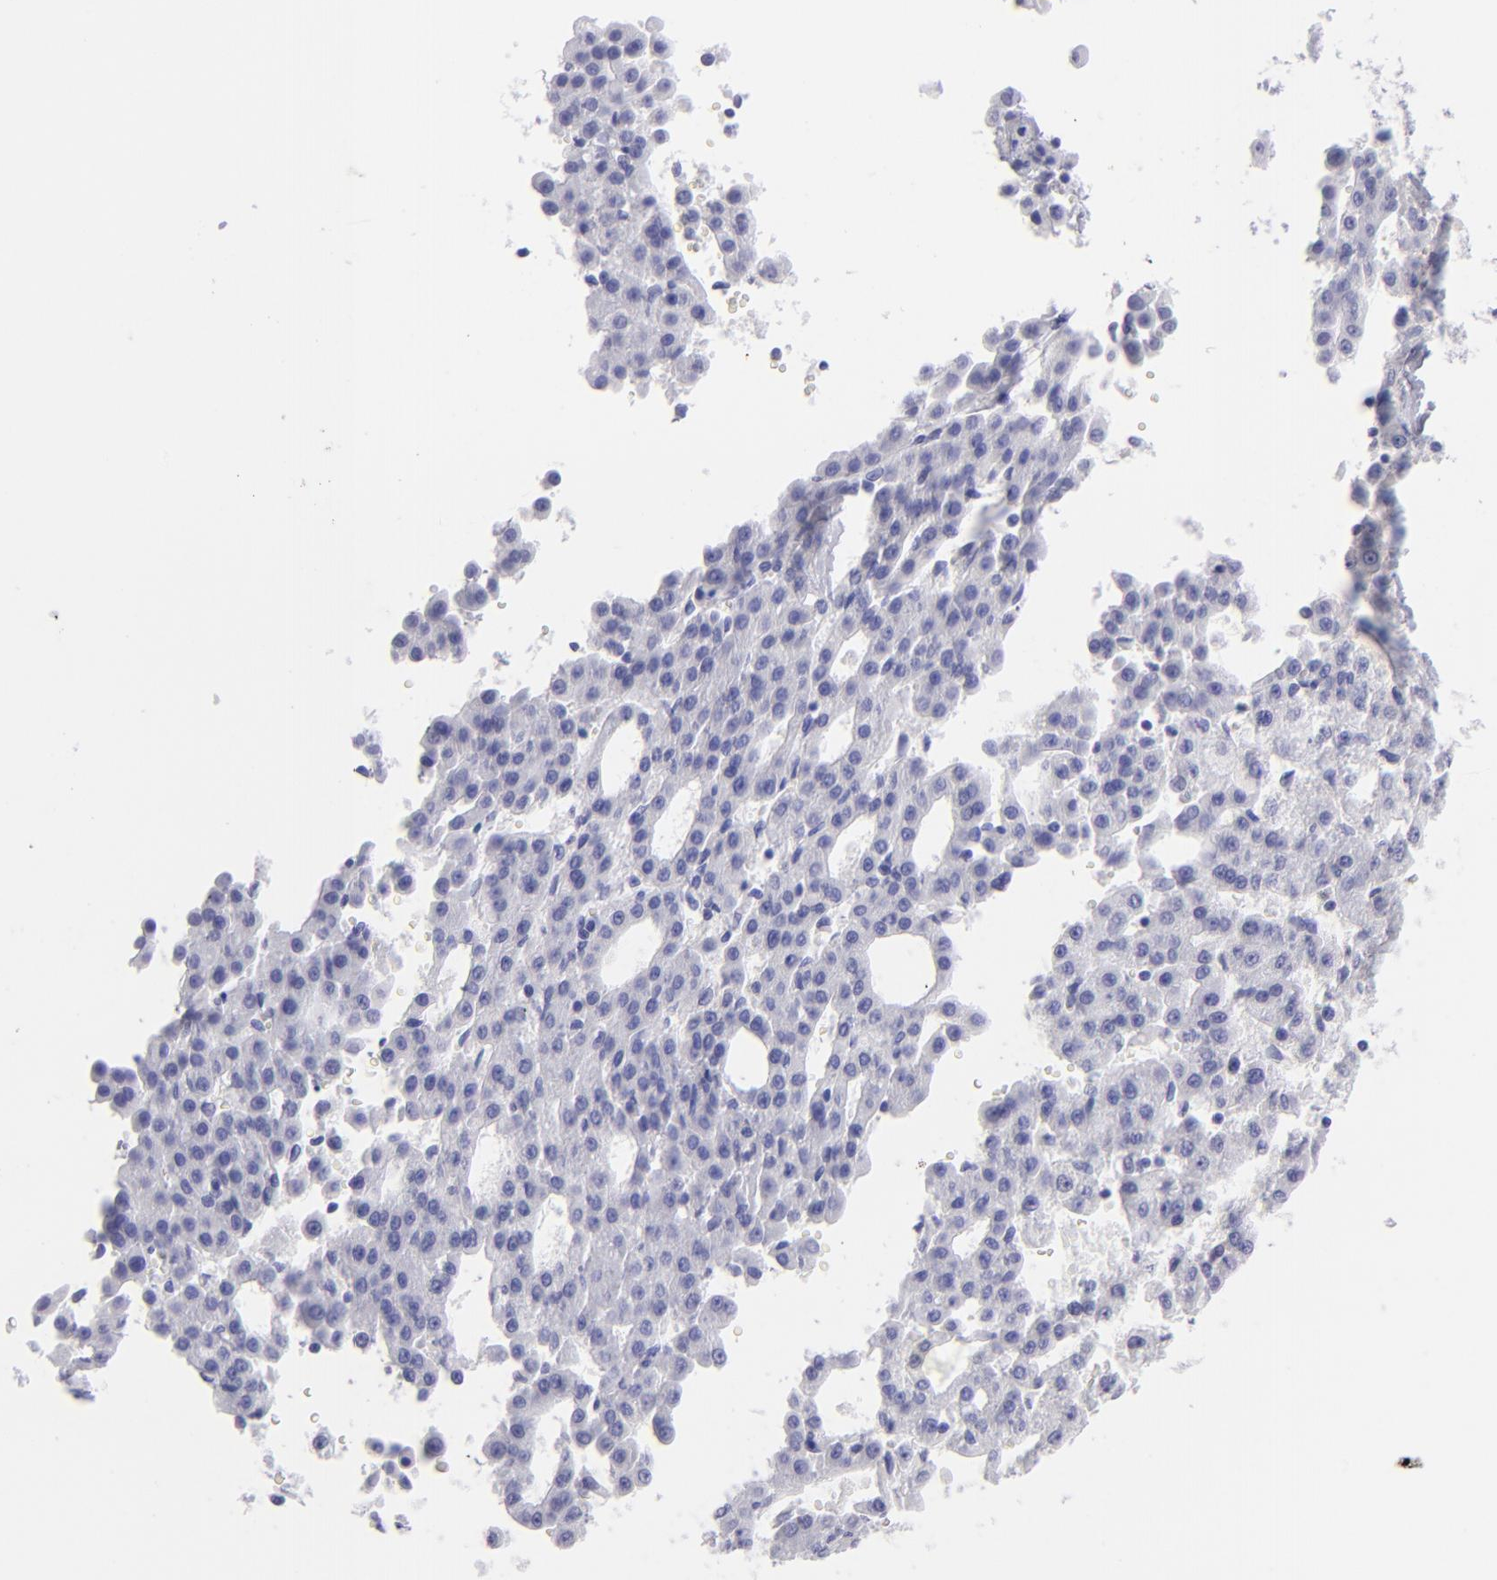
{"staining": {"intensity": "negative", "quantity": "none", "location": "none"}, "tissue": "liver cancer", "cell_type": "Tumor cells", "image_type": "cancer", "snomed": [{"axis": "morphology", "description": "Carcinoma, Hepatocellular, NOS"}, {"axis": "topography", "description": "Liver"}], "caption": "Immunohistochemistry image of neoplastic tissue: liver cancer stained with DAB exhibits no significant protein staining in tumor cells. The staining was performed using DAB (3,3'-diaminobenzidine) to visualize the protein expression in brown, while the nuclei were stained in blue with hematoxylin (Magnification: 20x).", "gene": "SLC1A3", "patient": {"sex": "male", "age": 47}}